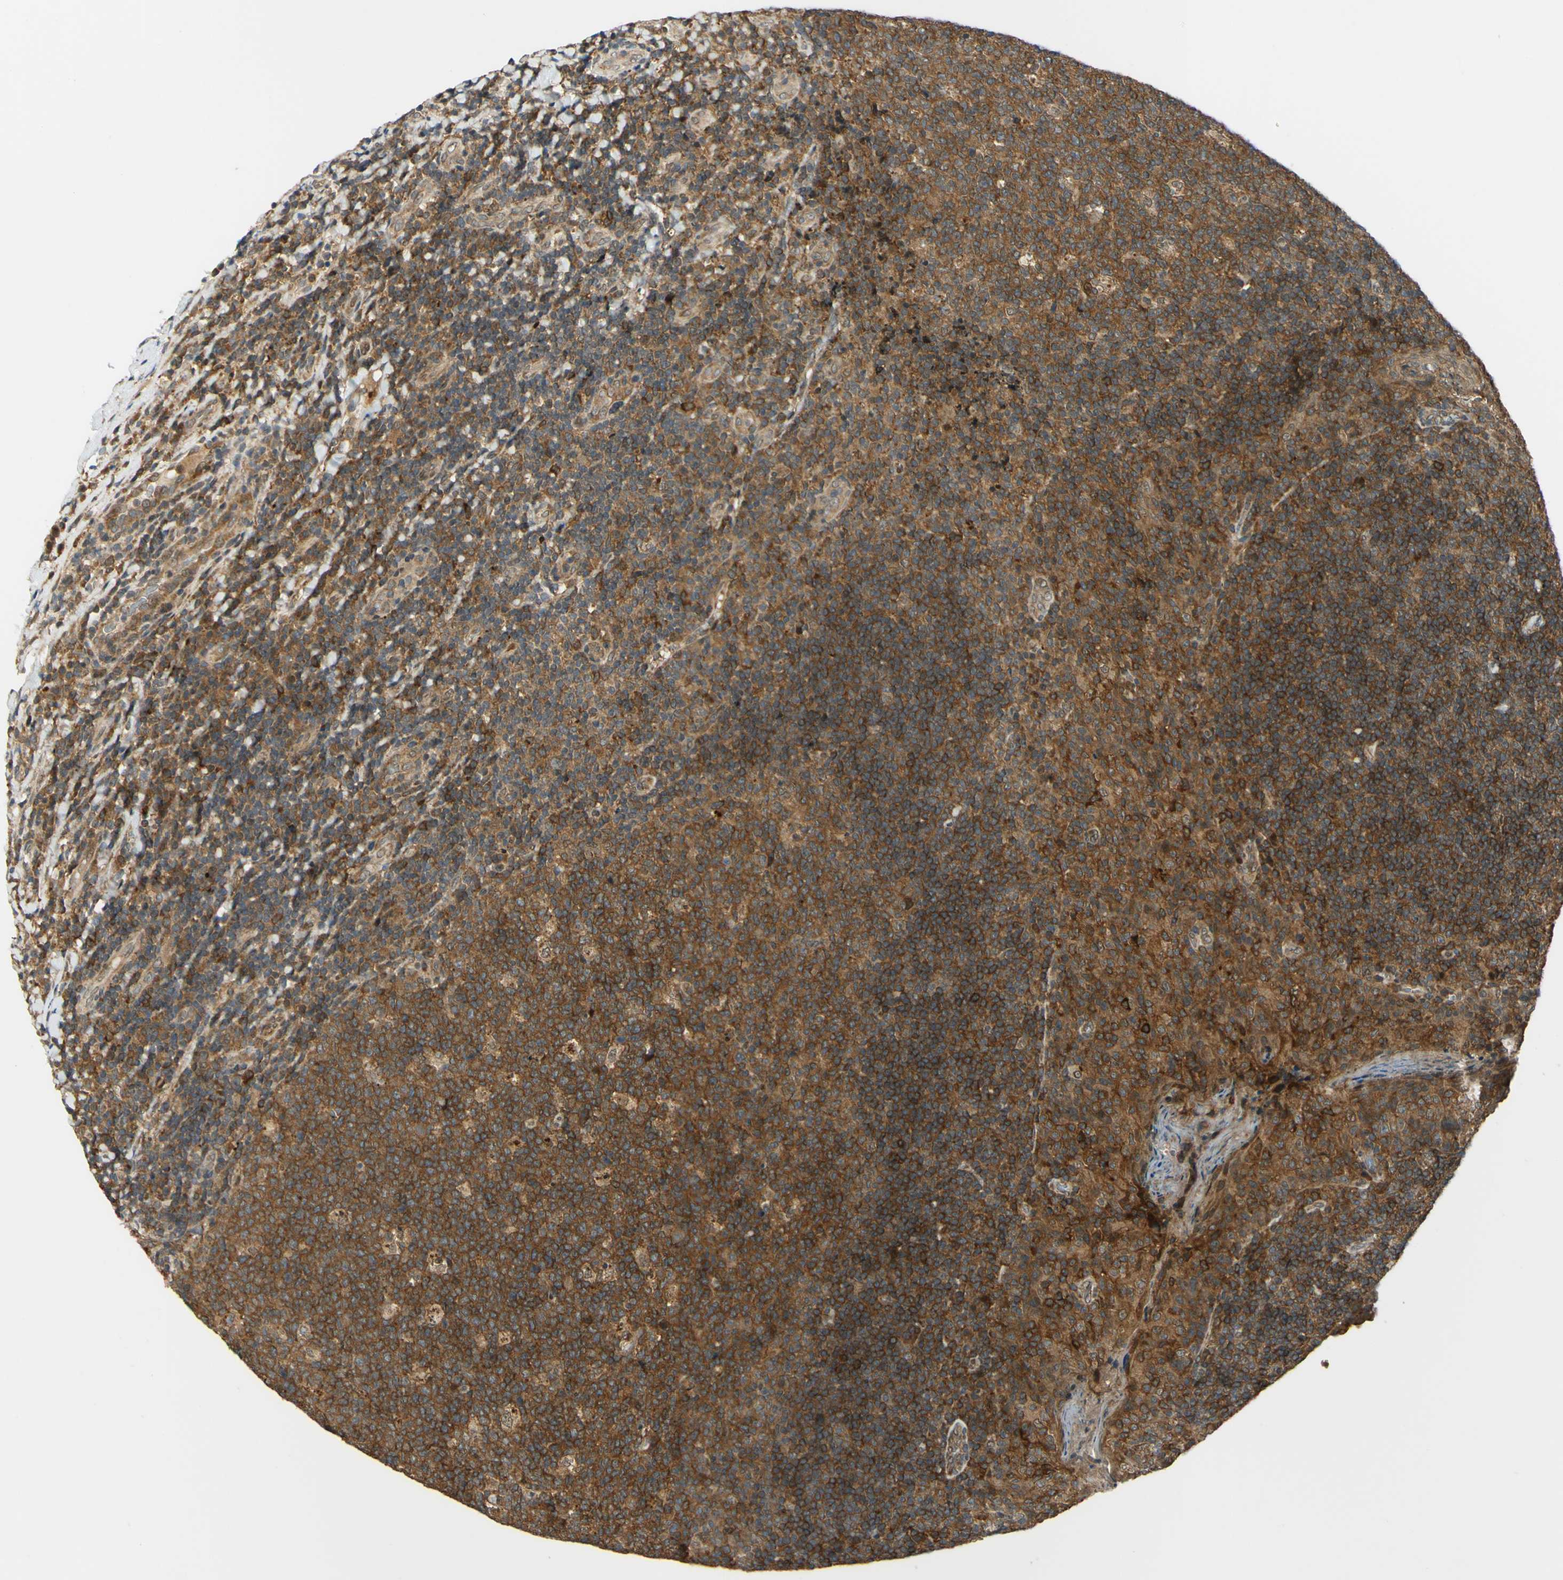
{"staining": {"intensity": "moderate", "quantity": ">75%", "location": "cytoplasmic/membranous"}, "tissue": "tonsil", "cell_type": "Germinal center cells", "image_type": "normal", "snomed": [{"axis": "morphology", "description": "Normal tissue, NOS"}, {"axis": "topography", "description": "Tonsil"}], "caption": "Protein expression analysis of normal human tonsil reveals moderate cytoplasmic/membranous expression in about >75% of germinal center cells. The staining is performed using DAB (3,3'-diaminobenzidine) brown chromogen to label protein expression. The nuclei are counter-stained blue using hematoxylin.", "gene": "ABCC8", "patient": {"sex": "male", "age": 17}}